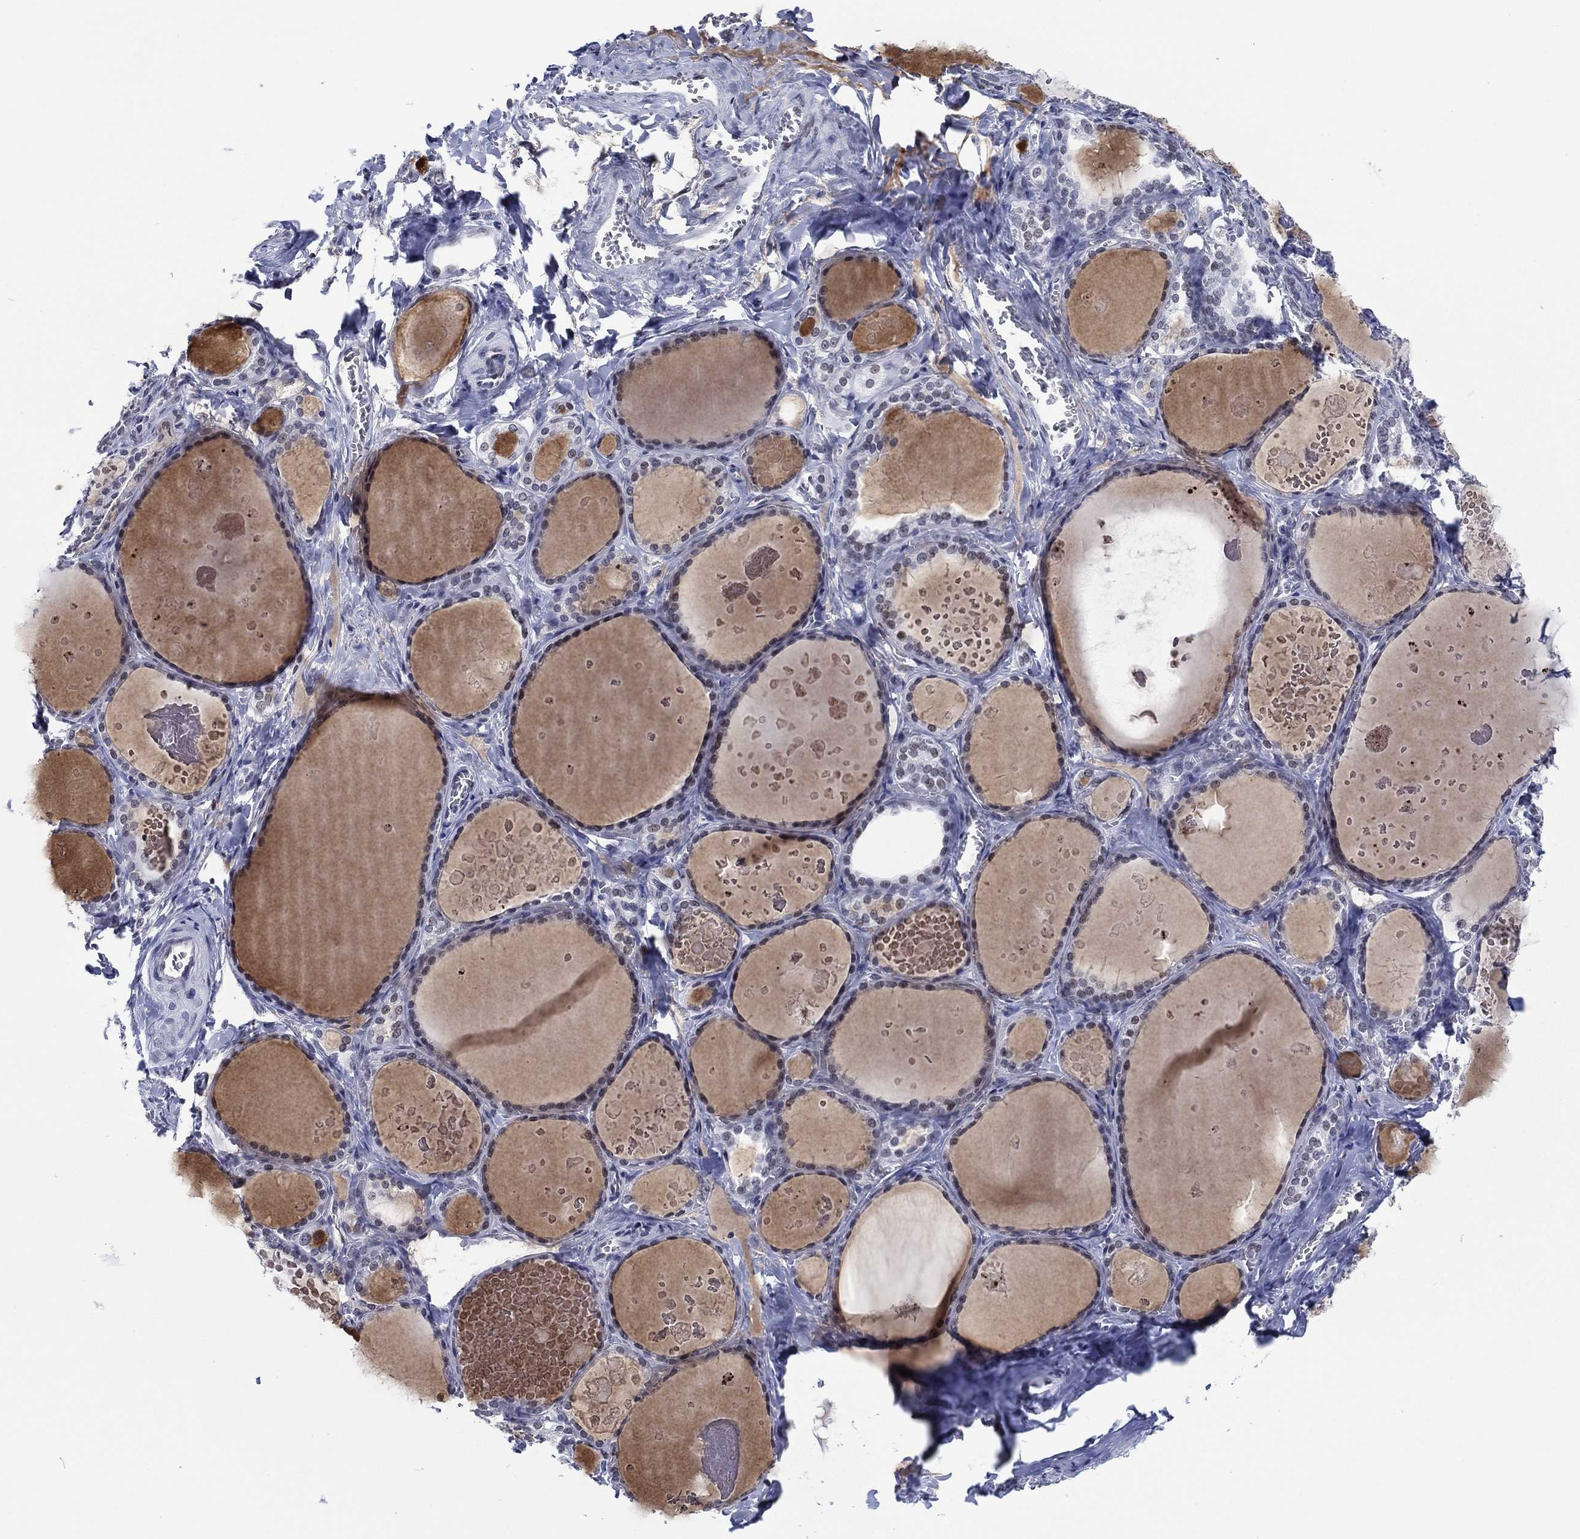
{"staining": {"intensity": "negative", "quantity": "none", "location": "none"}, "tissue": "thyroid gland", "cell_type": "Glandular cells", "image_type": "normal", "snomed": [{"axis": "morphology", "description": "Normal tissue, NOS"}, {"axis": "topography", "description": "Thyroid gland"}], "caption": "Glandular cells are negative for protein expression in unremarkable human thyroid gland. (Stains: DAB immunohistochemistry (IHC) with hematoxylin counter stain, Microscopy: brightfield microscopy at high magnification).", "gene": "GATA6", "patient": {"sex": "female", "age": 56}}